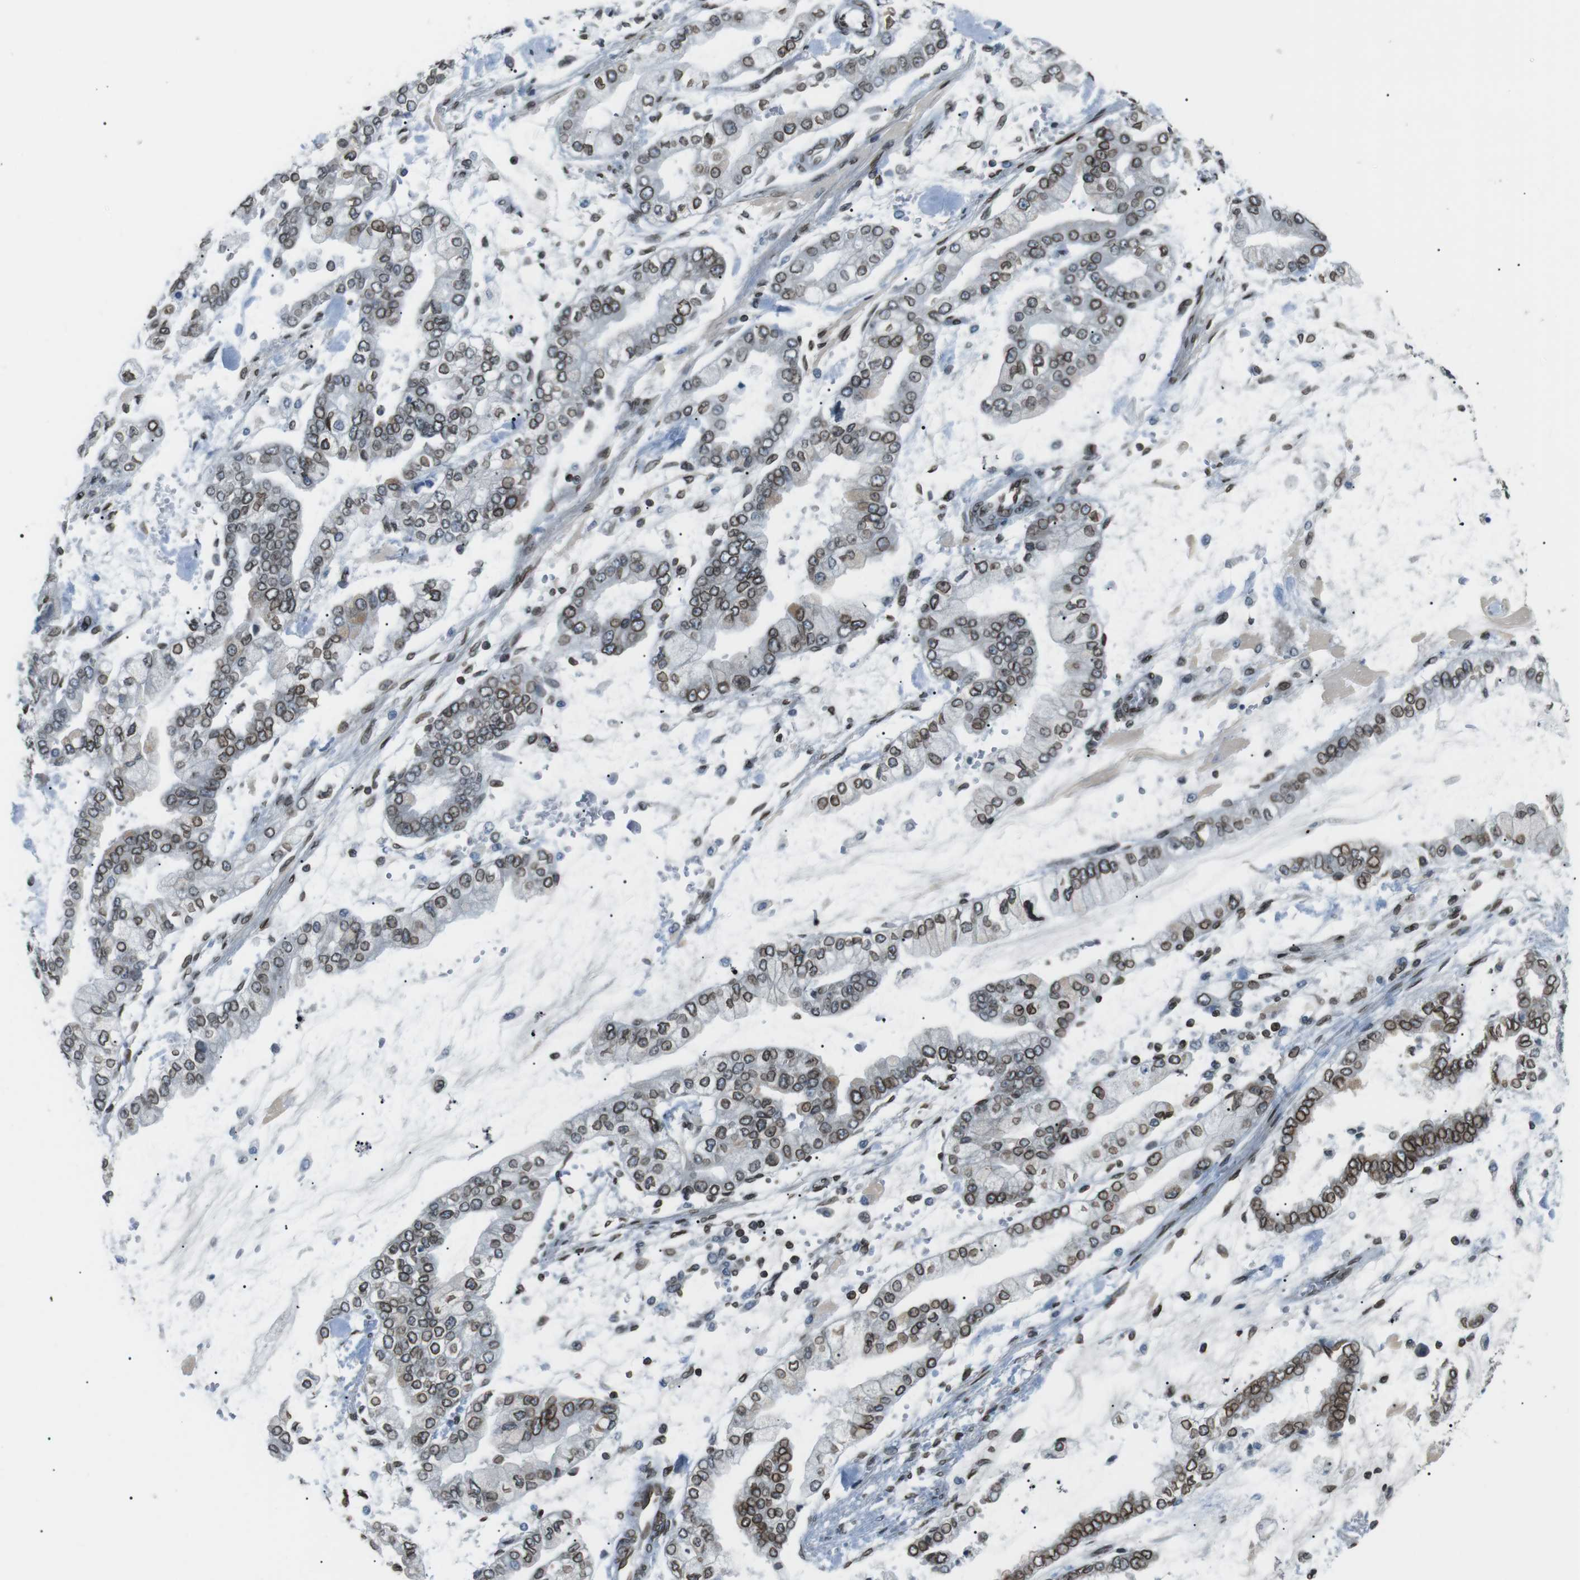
{"staining": {"intensity": "moderate", "quantity": ">75%", "location": "cytoplasmic/membranous,nuclear"}, "tissue": "stomach cancer", "cell_type": "Tumor cells", "image_type": "cancer", "snomed": [{"axis": "morphology", "description": "Normal tissue, NOS"}, {"axis": "morphology", "description": "Adenocarcinoma, NOS"}, {"axis": "topography", "description": "Stomach, upper"}, {"axis": "topography", "description": "Stomach"}], "caption": "DAB immunohistochemical staining of human stomach cancer (adenocarcinoma) reveals moderate cytoplasmic/membranous and nuclear protein staining in about >75% of tumor cells. (Stains: DAB in brown, nuclei in blue, Microscopy: brightfield microscopy at high magnification).", "gene": "TMX4", "patient": {"sex": "male", "age": 76}}